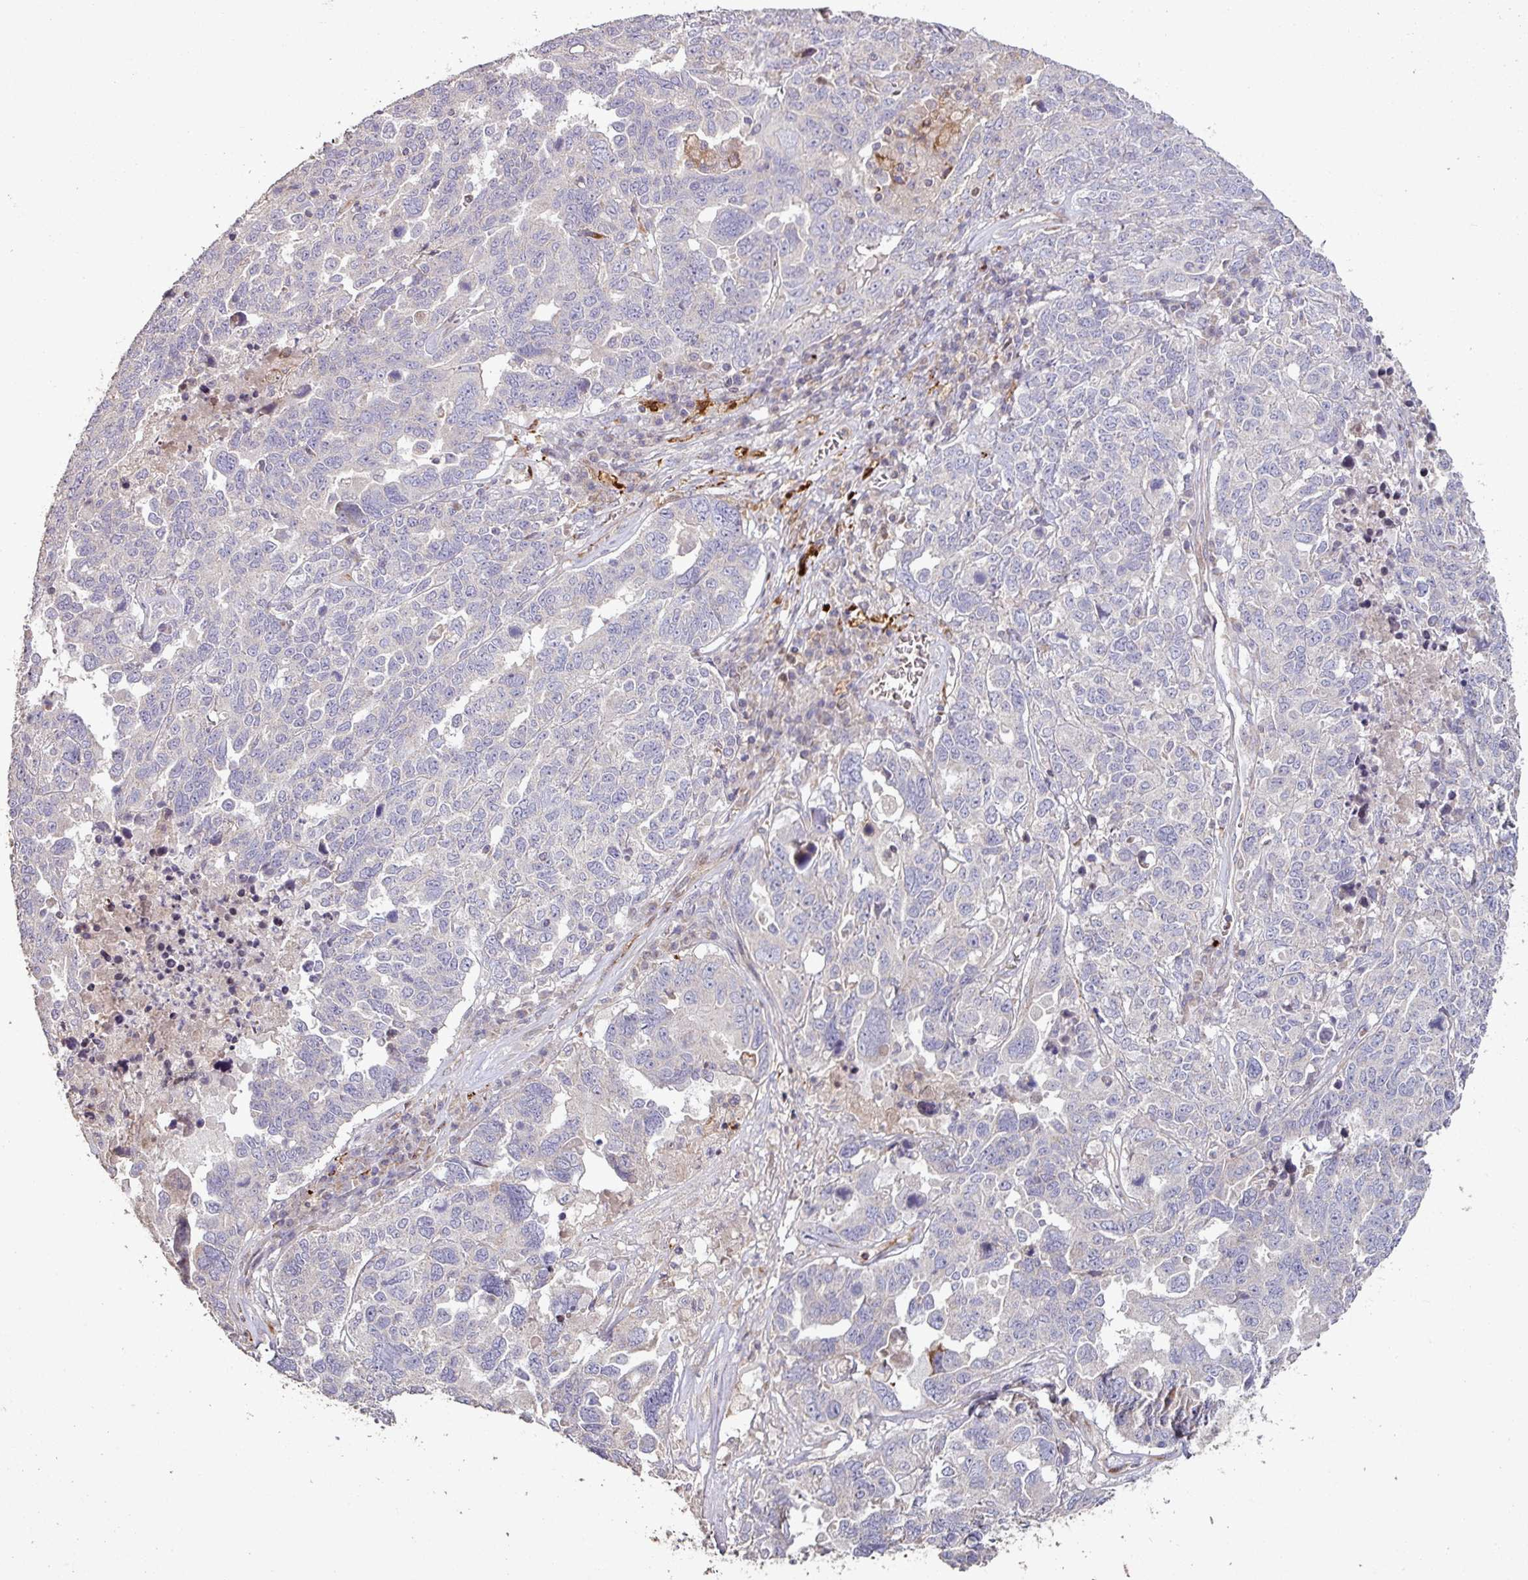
{"staining": {"intensity": "negative", "quantity": "none", "location": "none"}, "tissue": "ovarian cancer", "cell_type": "Tumor cells", "image_type": "cancer", "snomed": [{"axis": "morphology", "description": "Carcinoma, endometroid"}, {"axis": "topography", "description": "Ovary"}], "caption": "Immunohistochemistry (IHC) photomicrograph of human ovarian cancer (endometroid carcinoma) stained for a protein (brown), which demonstrates no staining in tumor cells.", "gene": "RPL23A", "patient": {"sex": "female", "age": 62}}